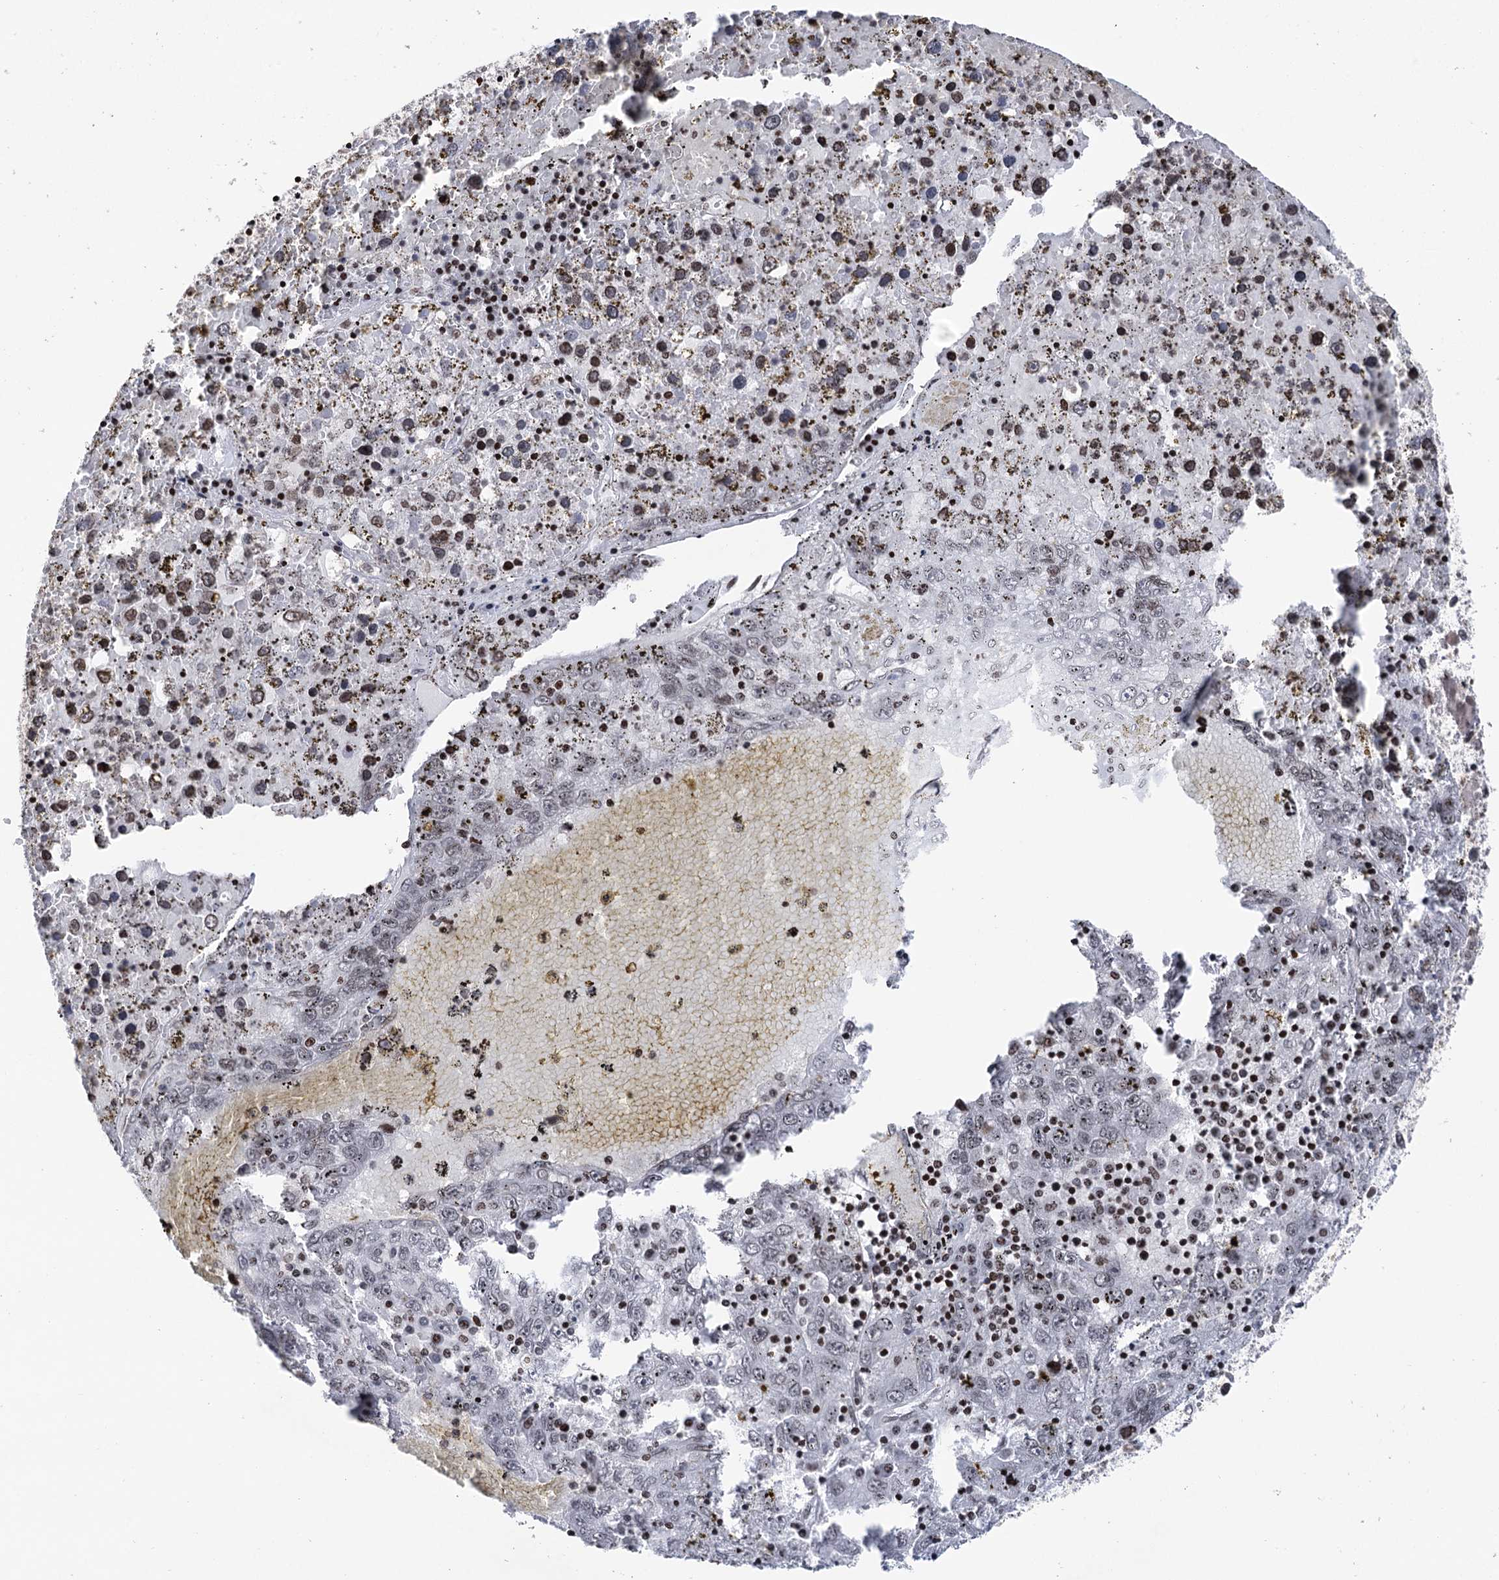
{"staining": {"intensity": "weak", "quantity": "25%-75%", "location": "nuclear"}, "tissue": "liver cancer", "cell_type": "Tumor cells", "image_type": "cancer", "snomed": [{"axis": "morphology", "description": "Carcinoma, Hepatocellular, NOS"}, {"axis": "topography", "description": "Liver"}], "caption": "Approximately 25%-75% of tumor cells in liver hepatocellular carcinoma demonstrate weak nuclear protein expression as visualized by brown immunohistochemical staining.", "gene": "CCDC77", "patient": {"sex": "male", "age": 49}}